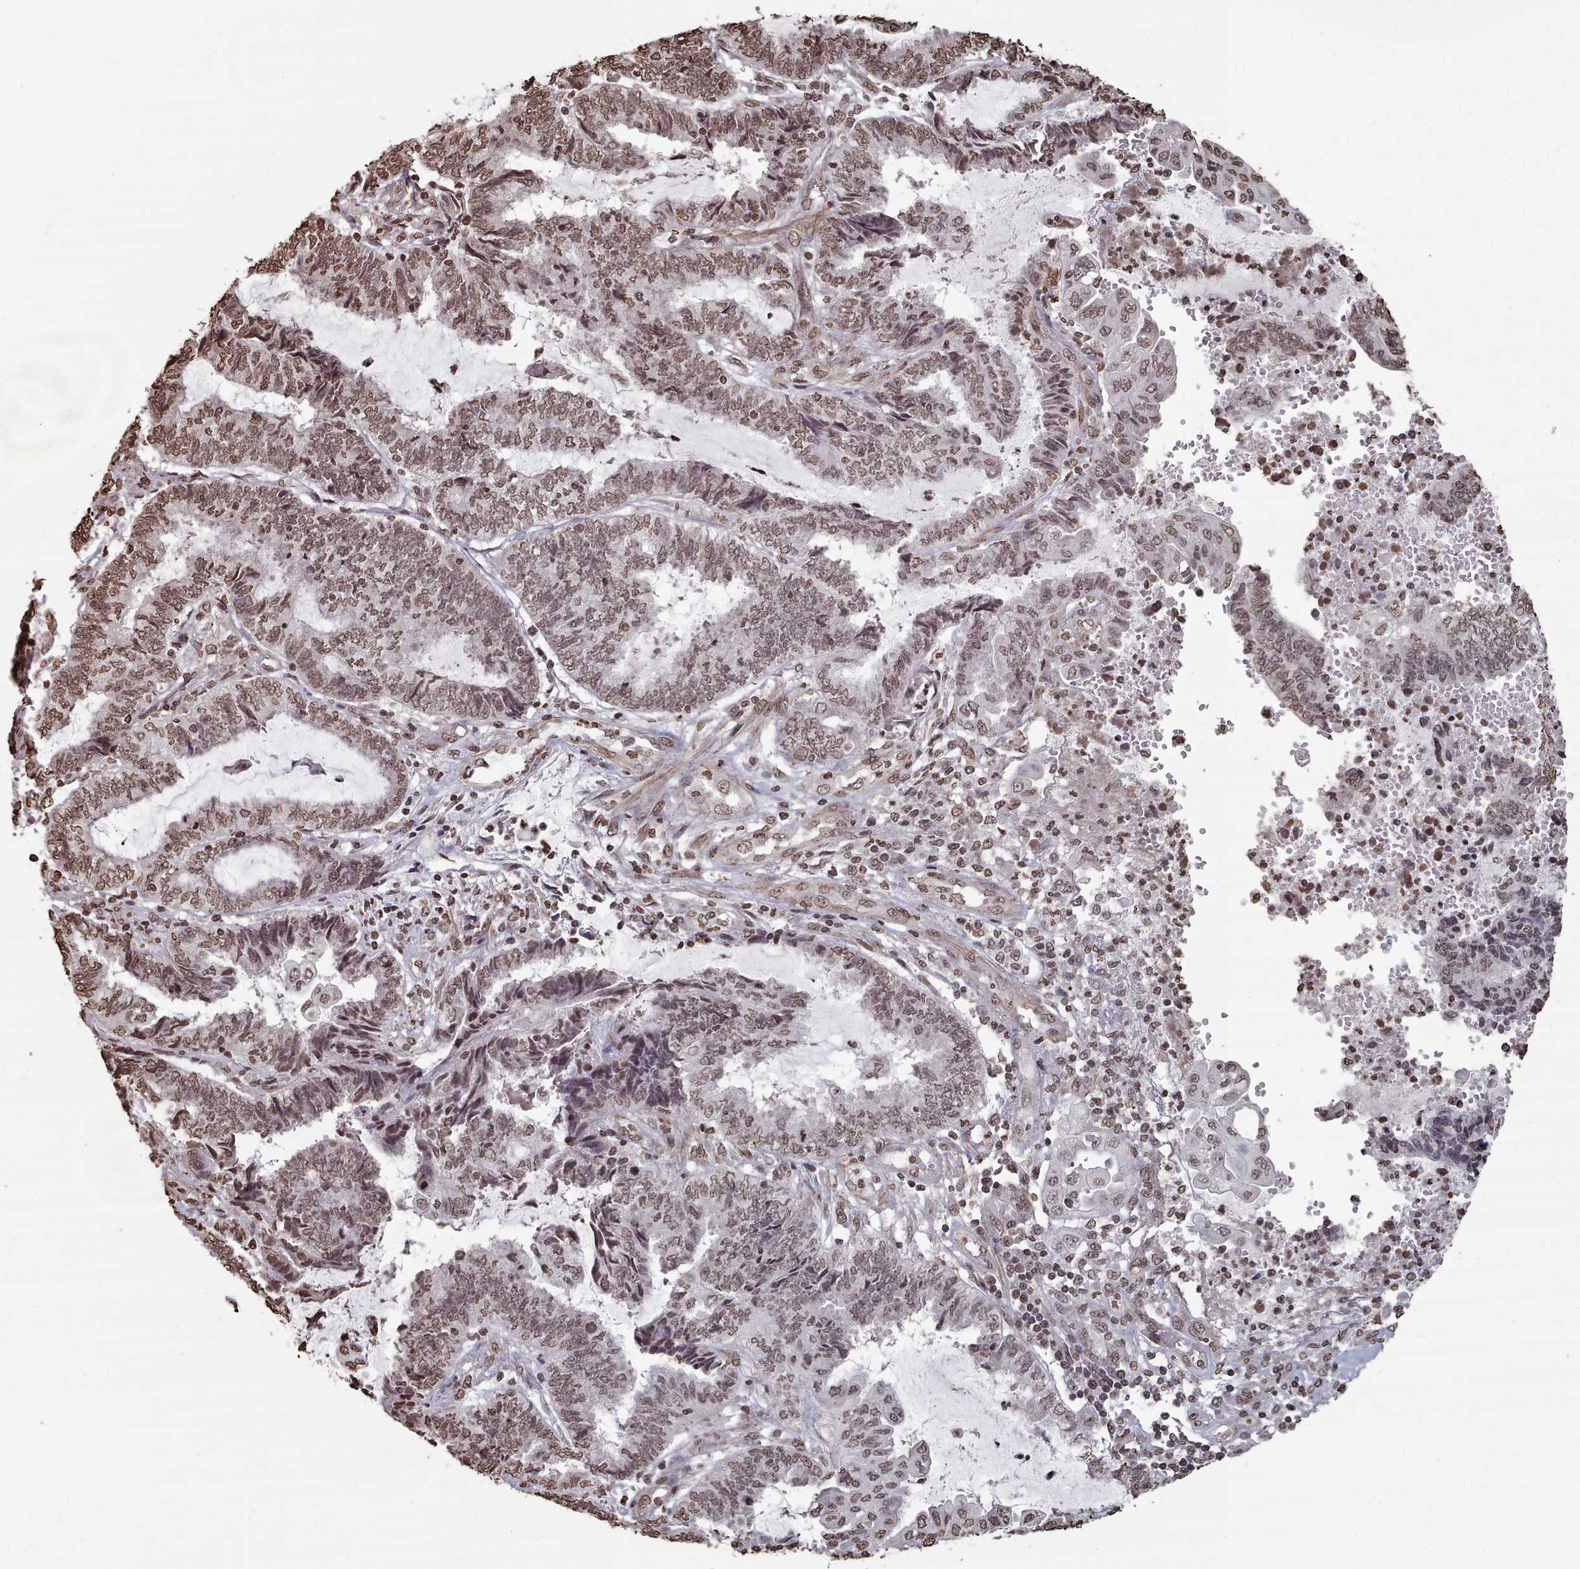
{"staining": {"intensity": "moderate", "quantity": ">75%", "location": "nuclear"}, "tissue": "endometrial cancer", "cell_type": "Tumor cells", "image_type": "cancer", "snomed": [{"axis": "morphology", "description": "Adenocarcinoma, NOS"}, {"axis": "topography", "description": "Uterus"}, {"axis": "topography", "description": "Endometrium"}], "caption": "Brown immunohistochemical staining in endometrial adenocarcinoma displays moderate nuclear expression in about >75% of tumor cells. The protein of interest is shown in brown color, while the nuclei are stained blue.", "gene": "PLEKHG5", "patient": {"sex": "female", "age": 70}}